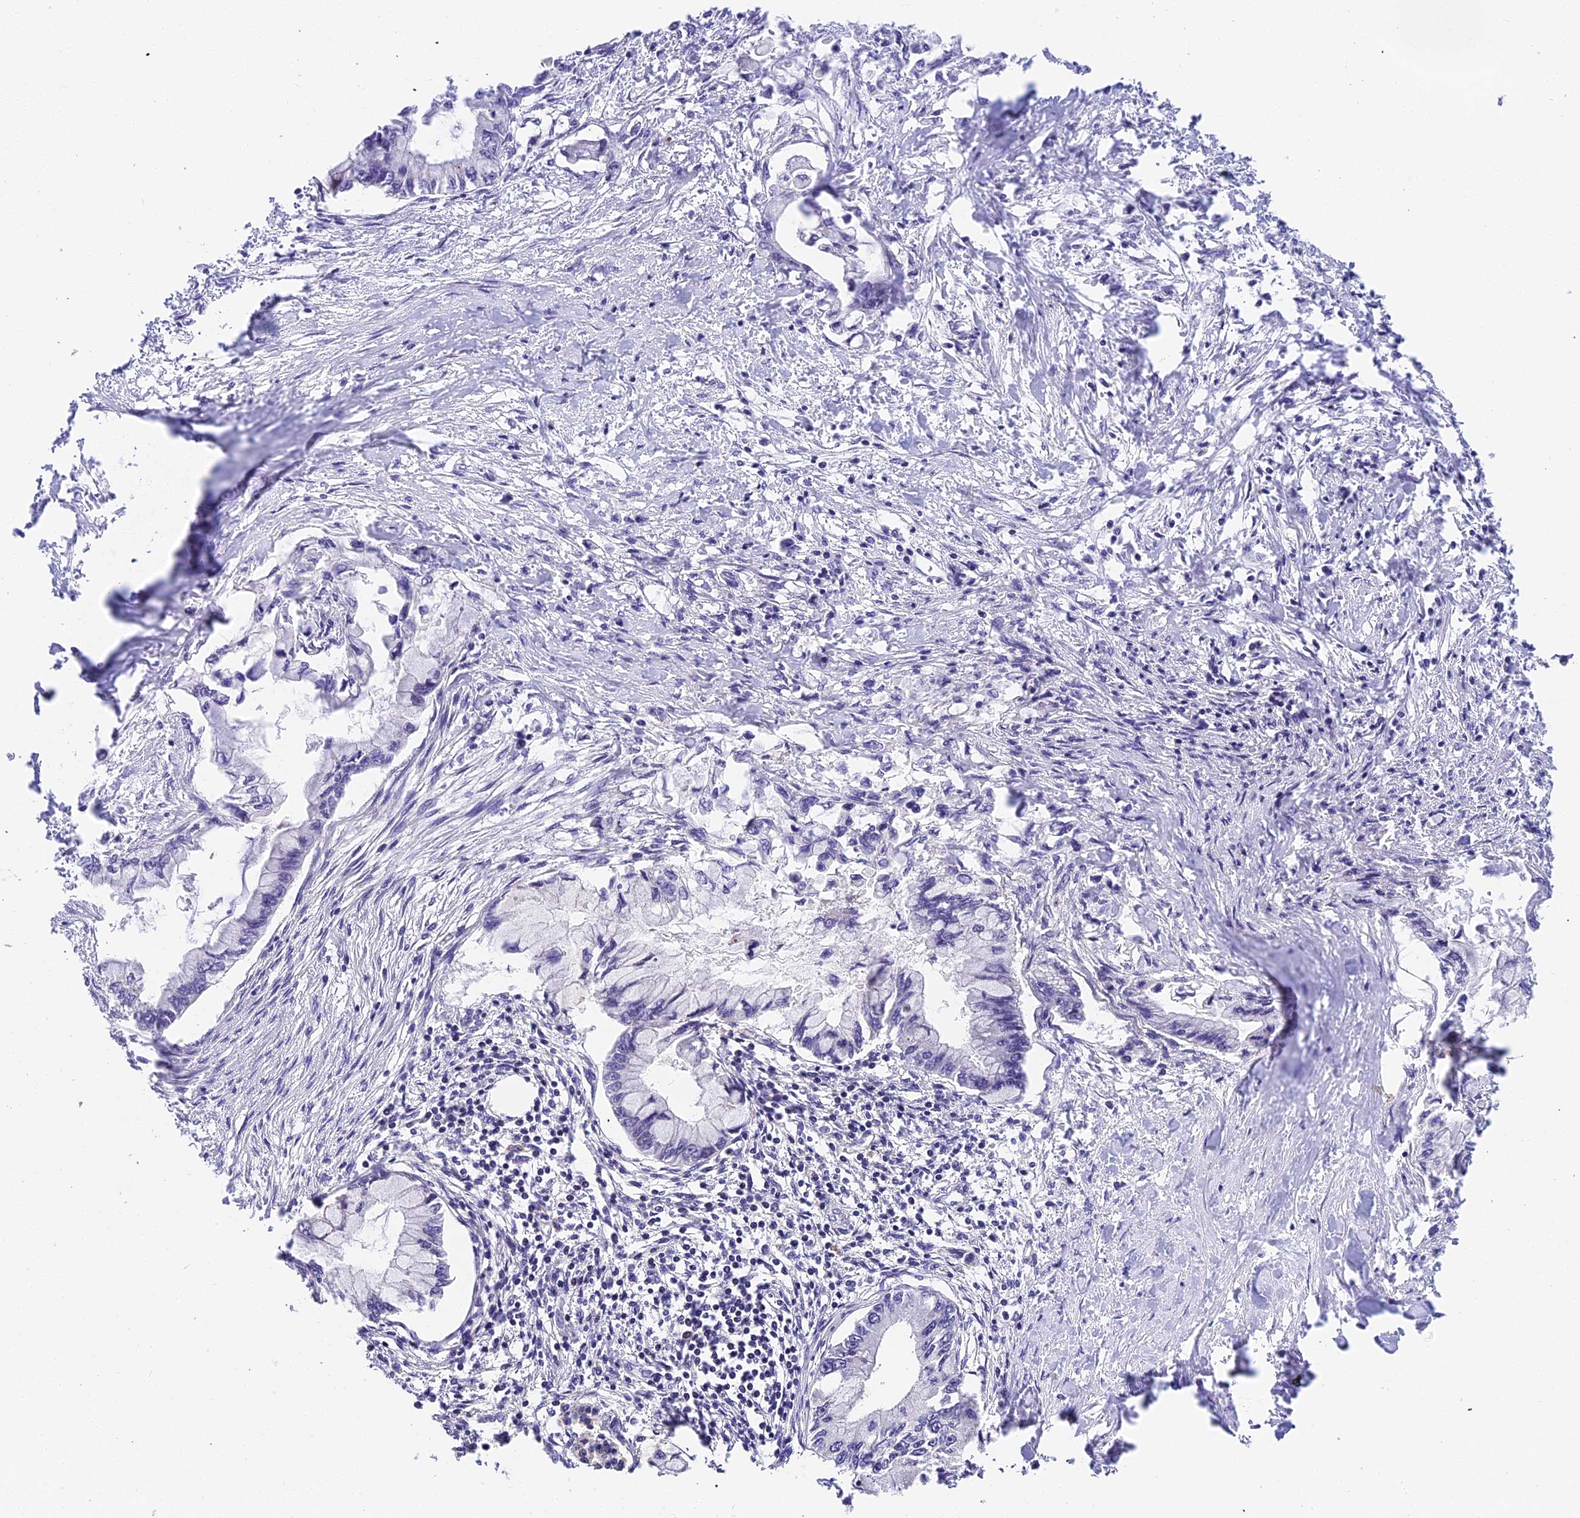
{"staining": {"intensity": "negative", "quantity": "none", "location": "none"}, "tissue": "pancreatic cancer", "cell_type": "Tumor cells", "image_type": "cancer", "snomed": [{"axis": "morphology", "description": "Adenocarcinoma, NOS"}, {"axis": "topography", "description": "Pancreas"}], "caption": "Tumor cells show no significant protein positivity in pancreatic adenocarcinoma. (Brightfield microscopy of DAB (3,3'-diaminobenzidine) immunohistochemistry (IHC) at high magnification).", "gene": "ARHGAP17", "patient": {"sex": "male", "age": 48}}